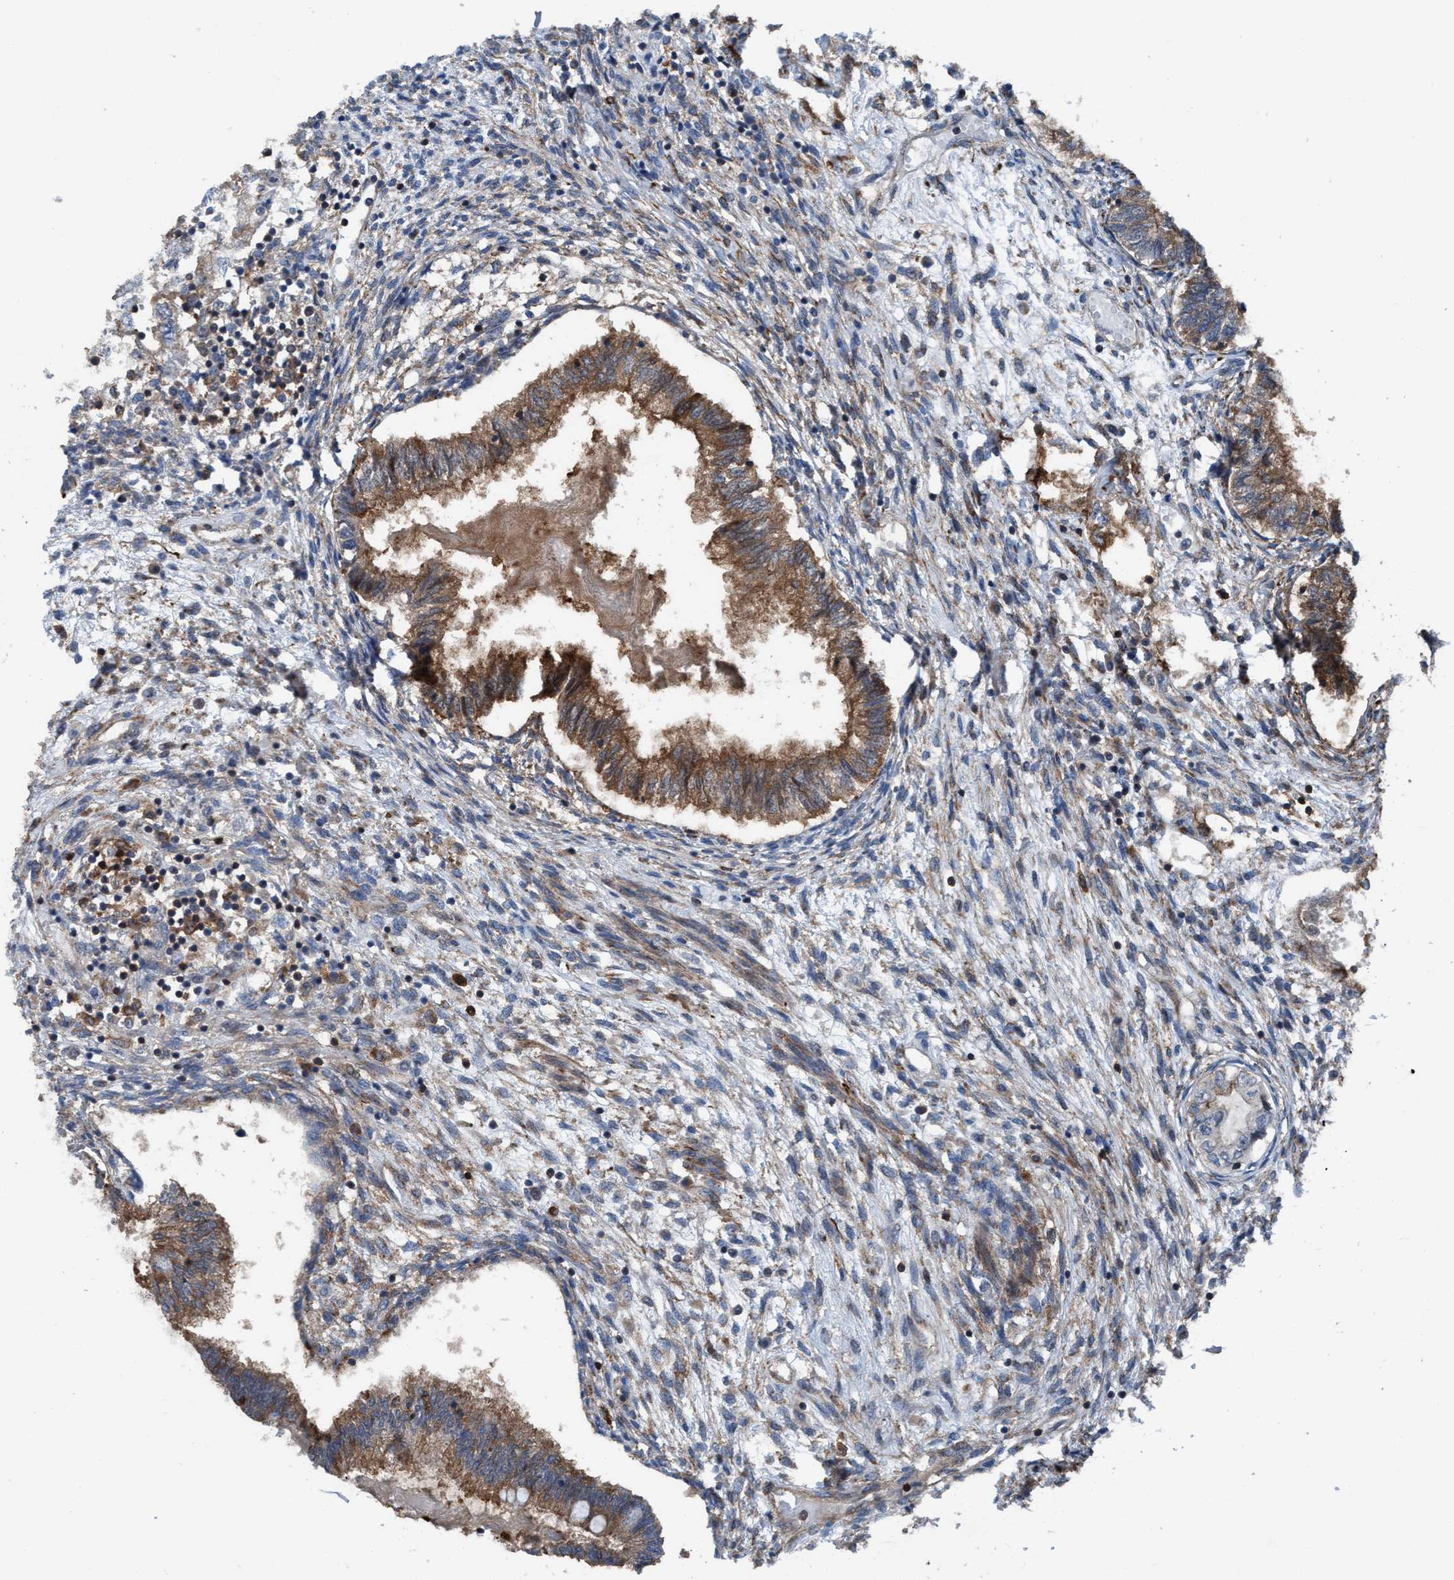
{"staining": {"intensity": "moderate", "quantity": ">75%", "location": "cytoplasmic/membranous"}, "tissue": "testis cancer", "cell_type": "Tumor cells", "image_type": "cancer", "snomed": [{"axis": "morphology", "description": "Seminoma, NOS"}, {"axis": "topography", "description": "Testis"}], "caption": "There is medium levels of moderate cytoplasmic/membranous staining in tumor cells of testis seminoma, as demonstrated by immunohistochemical staining (brown color).", "gene": "NMT1", "patient": {"sex": "male", "age": 28}}